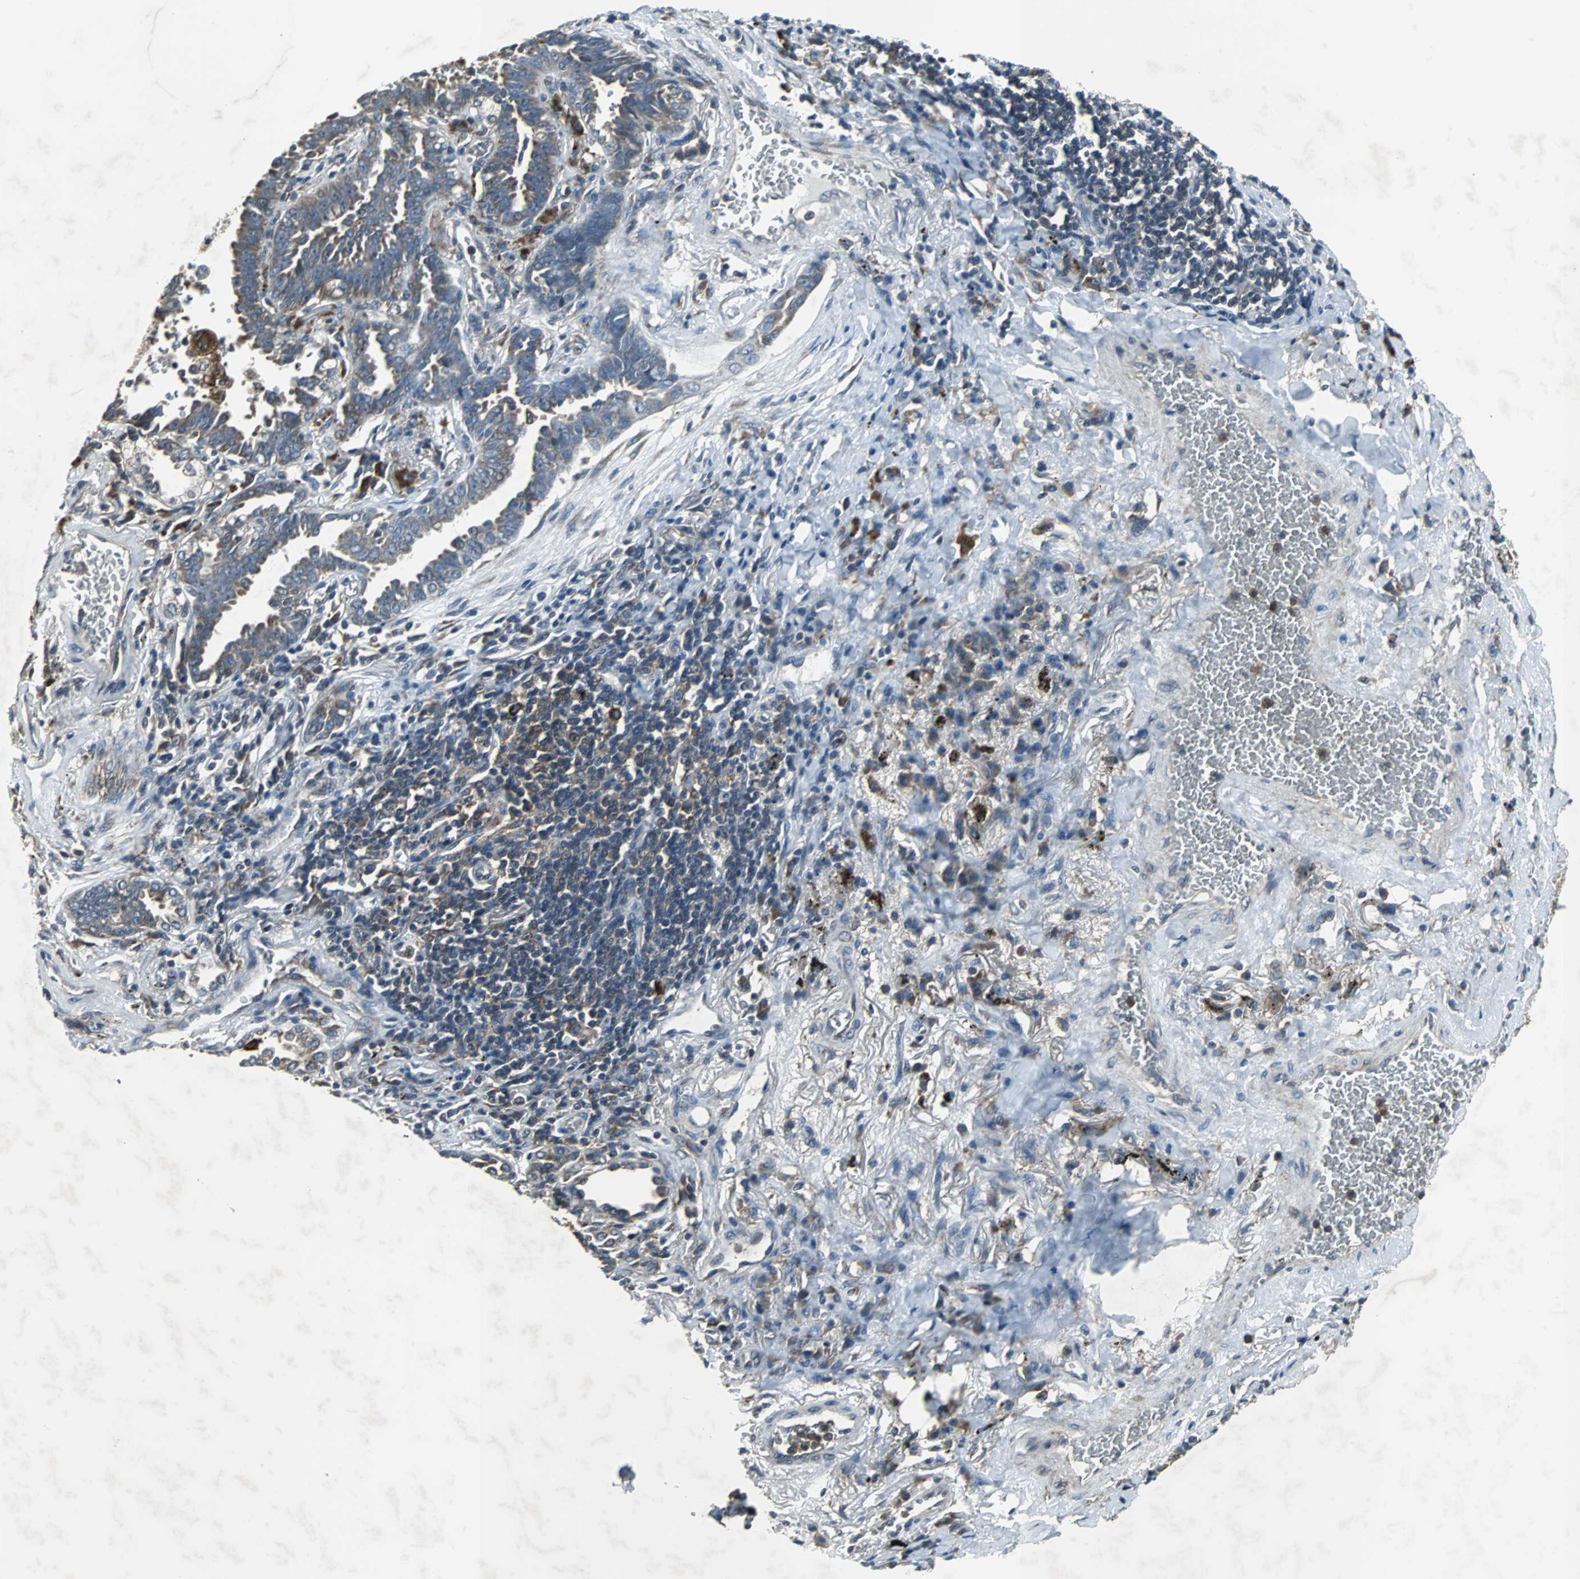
{"staining": {"intensity": "weak", "quantity": "25%-75%", "location": "cytoplasmic/membranous"}, "tissue": "lung cancer", "cell_type": "Tumor cells", "image_type": "cancer", "snomed": [{"axis": "morphology", "description": "Adenocarcinoma, NOS"}, {"axis": "topography", "description": "Lung"}], "caption": "A brown stain labels weak cytoplasmic/membranous staining of a protein in adenocarcinoma (lung) tumor cells.", "gene": "SOS1", "patient": {"sex": "female", "age": 64}}